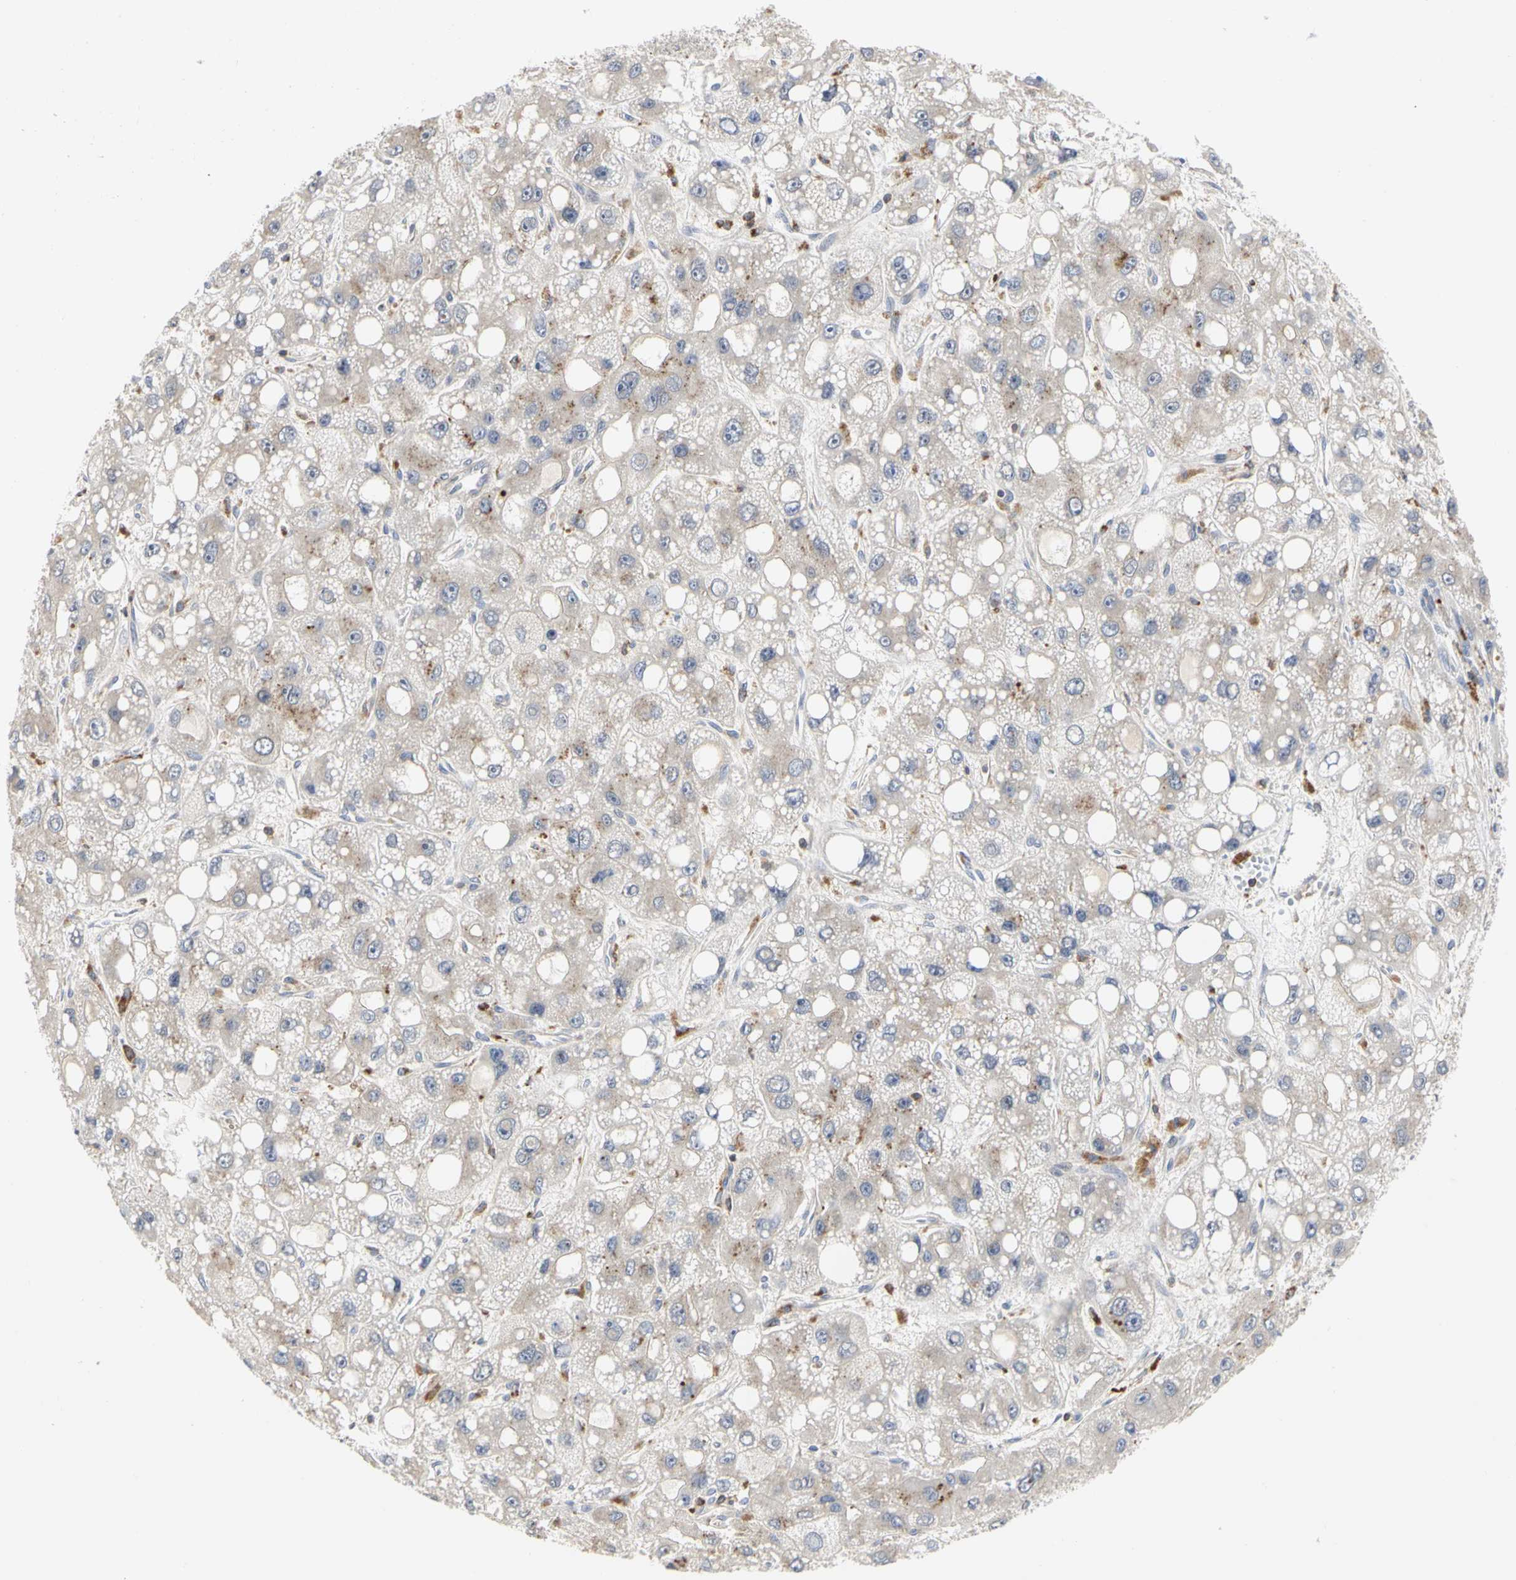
{"staining": {"intensity": "weak", "quantity": "25%-75%", "location": "cytoplasmic/membranous"}, "tissue": "liver cancer", "cell_type": "Tumor cells", "image_type": "cancer", "snomed": [{"axis": "morphology", "description": "Carcinoma, Hepatocellular, NOS"}, {"axis": "topography", "description": "Liver"}], "caption": "This is a micrograph of immunohistochemistry staining of liver cancer (hepatocellular carcinoma), which shows weak staining in the cytoplasmic/membranous of tumor cells.", "gene": "NAPG", "patient": {"sex": "male", "age": 55}}